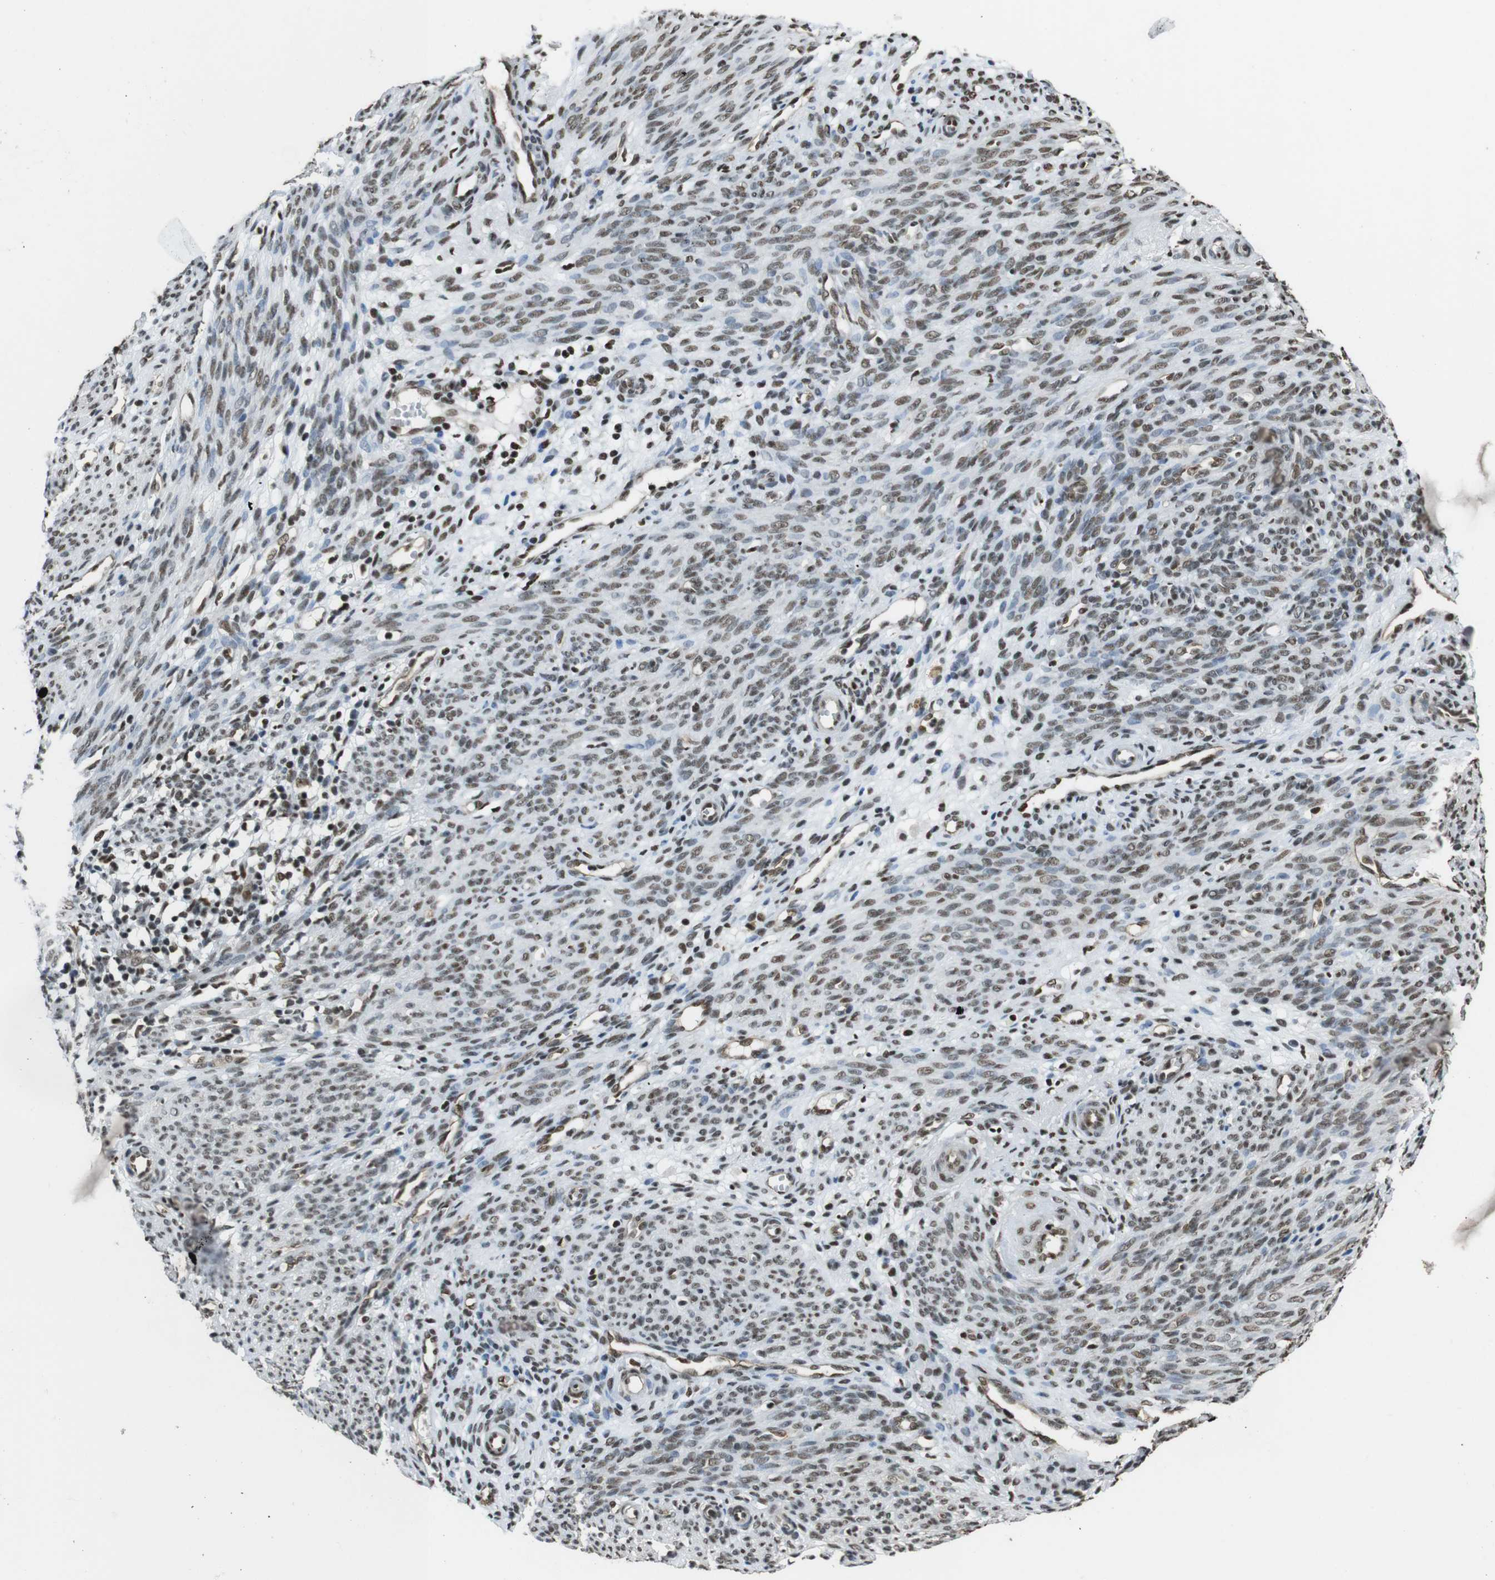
{"staining": {"intensity": "weak", "quantity": ">75%", "location": "cytoplasmic/membranous"}, "tissue": "endometrium", "cell_type": "Cells in endometrial stroma", "image_type": "normal", "snomed": [{"axis": "morphology", "description": "Normal tissue, NOS"}, {"axis": "morphology", "description": "Adenocarcinoma, NOS"}, {"axis": "topography", "description": "Endometrium"}, {"axis": "topography", "description": "Ovary"}], "caption": "Weak cytoplasmic/membranous protein expression is identified in approximately >75% of cells in endometrial stroma in endometrium.", "gene": "CSNK2B", "patient": {"sex": "female", "age": 68}}